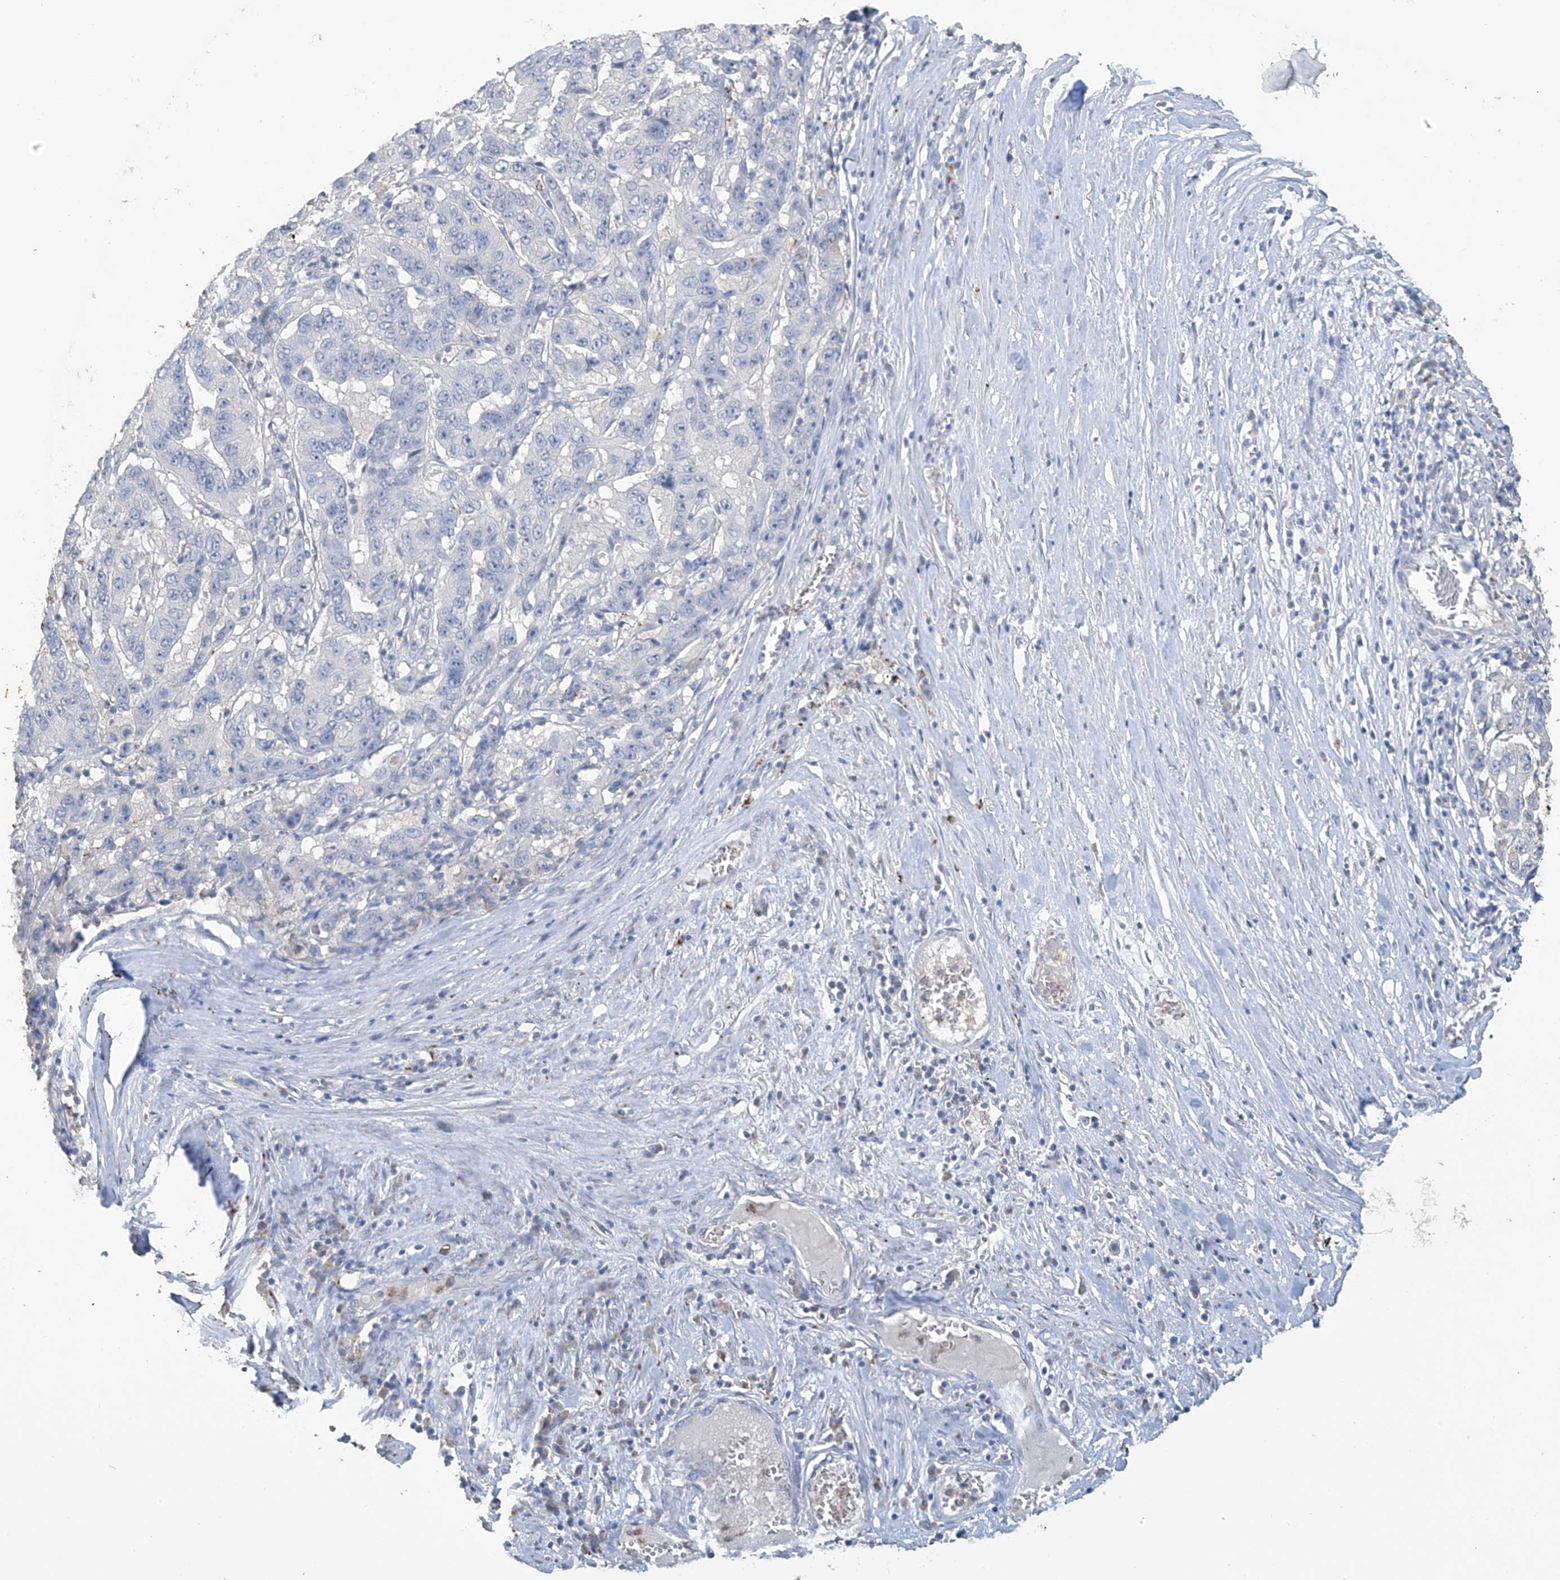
{"staining": {"intensity": "negative", "quantity": "none", "location": "none"}, "tissue": "pancreatic cancer", "cell_type": "Tumor cells", "image_type": "cancer", "snomed": [{"axis": "morphology", "description": "Adenocarcinoma, NOS"}, {"axis": "topography", "description": "Pancreas"}], "caption": "Pancreatic adenocarcinoma was stained to show a protein in brown. There is no significant staining in tumor cells.", "gene": "OGT", "patient": {"sex": "male", "age": 63}}